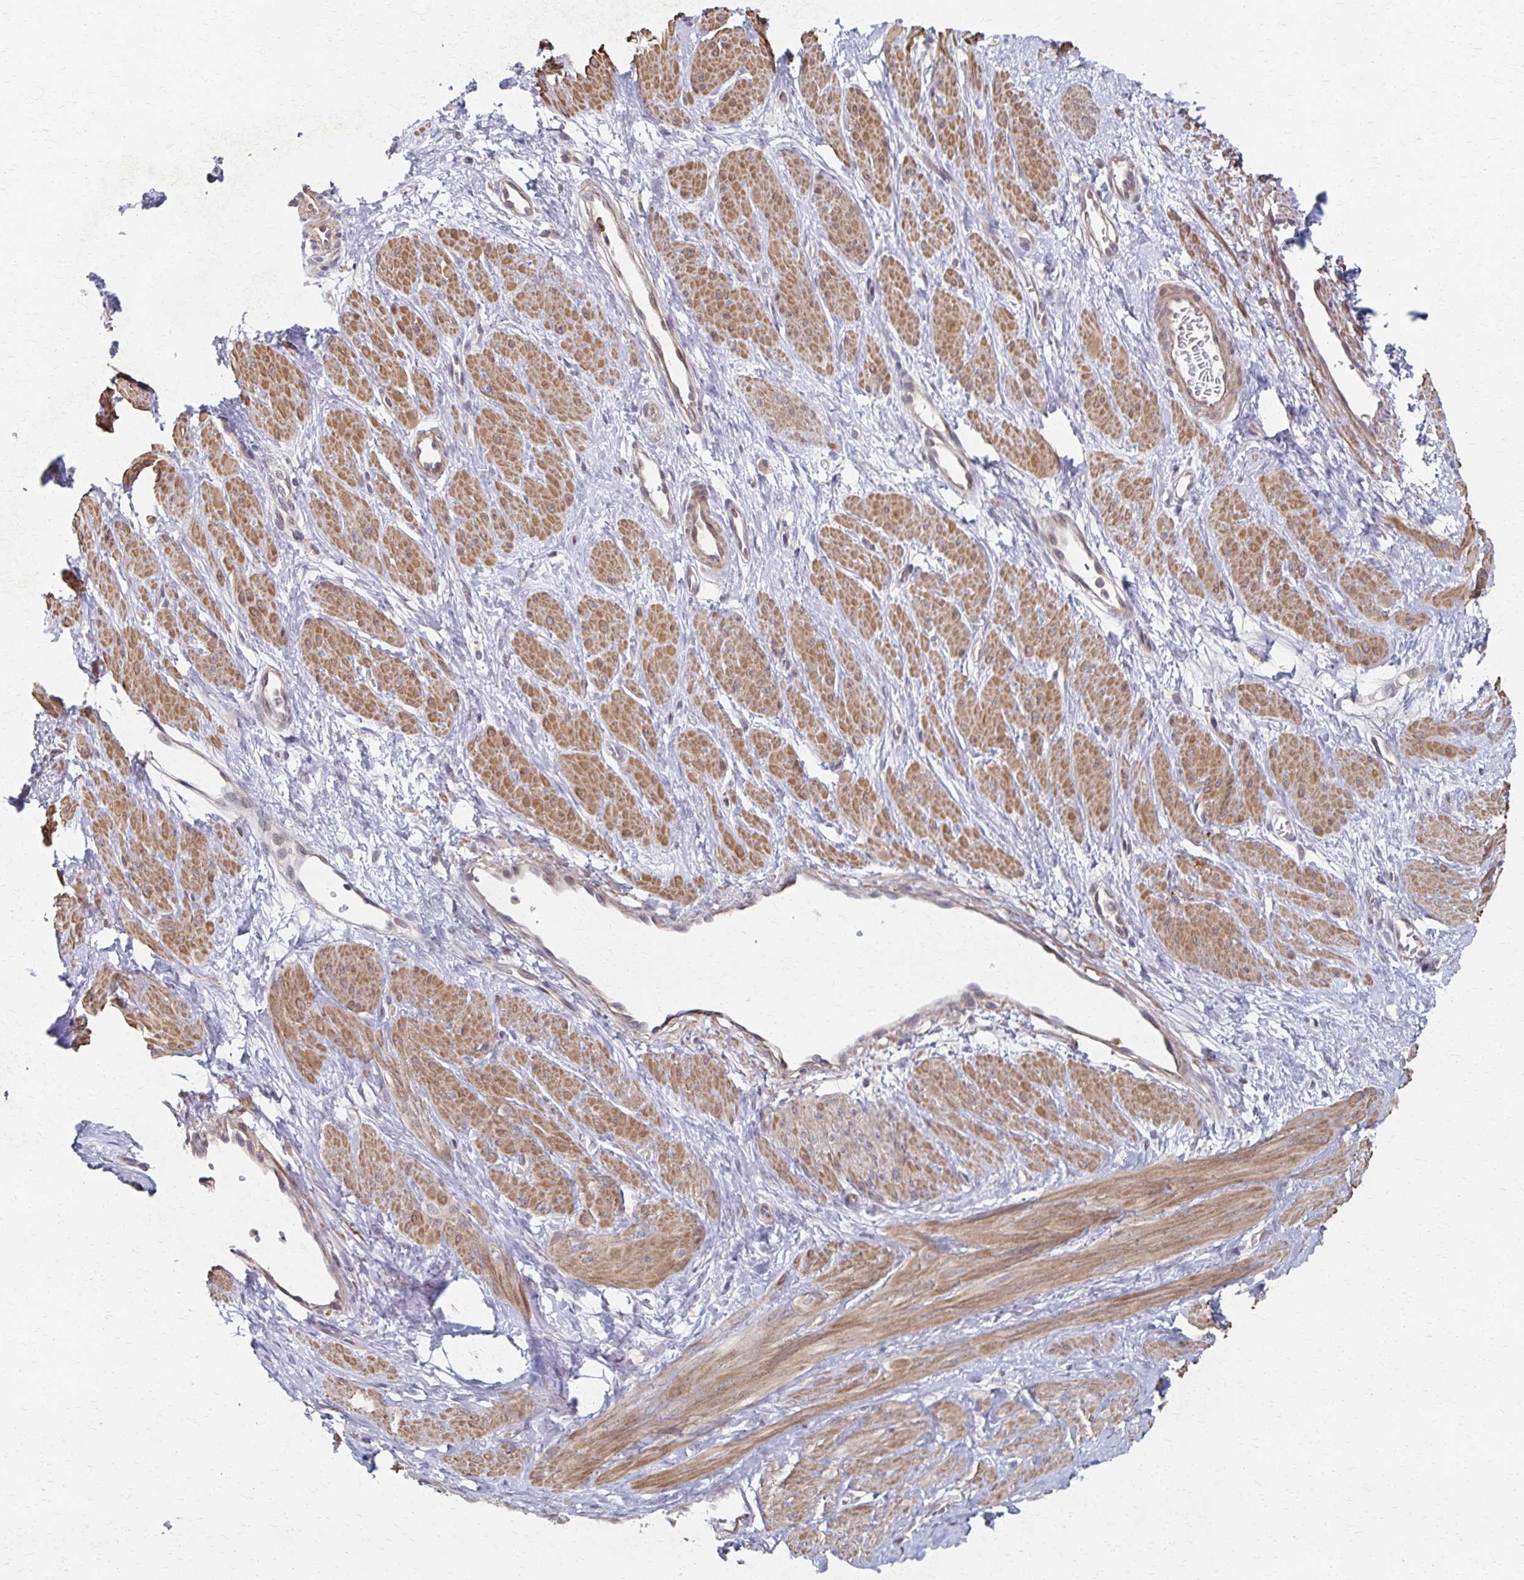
{"staining": {"intensity": "moderate", "quantity": ">75%", "location": "cytoplasmic/membranous"}, "tissue": "smooth muscle", "cell_type": "Smooth muscle cells", "image_type": "normal", "snomed": [{"axis": "morphology", "description": "Normal tissue, NOS"}, {"axis": "topography", "description": "Smooth muscle"}, {"axis": "topography", "description": "Uterus"}], "caption": "This micrograph reveals benign smooth muscle stained with immunohistochemistry (IHC) to label a protein in brown. The cytoplasmic/membranous of smooth muscle cells show moderate positivity for the protein. Nuclei are counter-stained blue.", "gene": "EOLA1", "patient": {"sex": "female", "age": 39}}